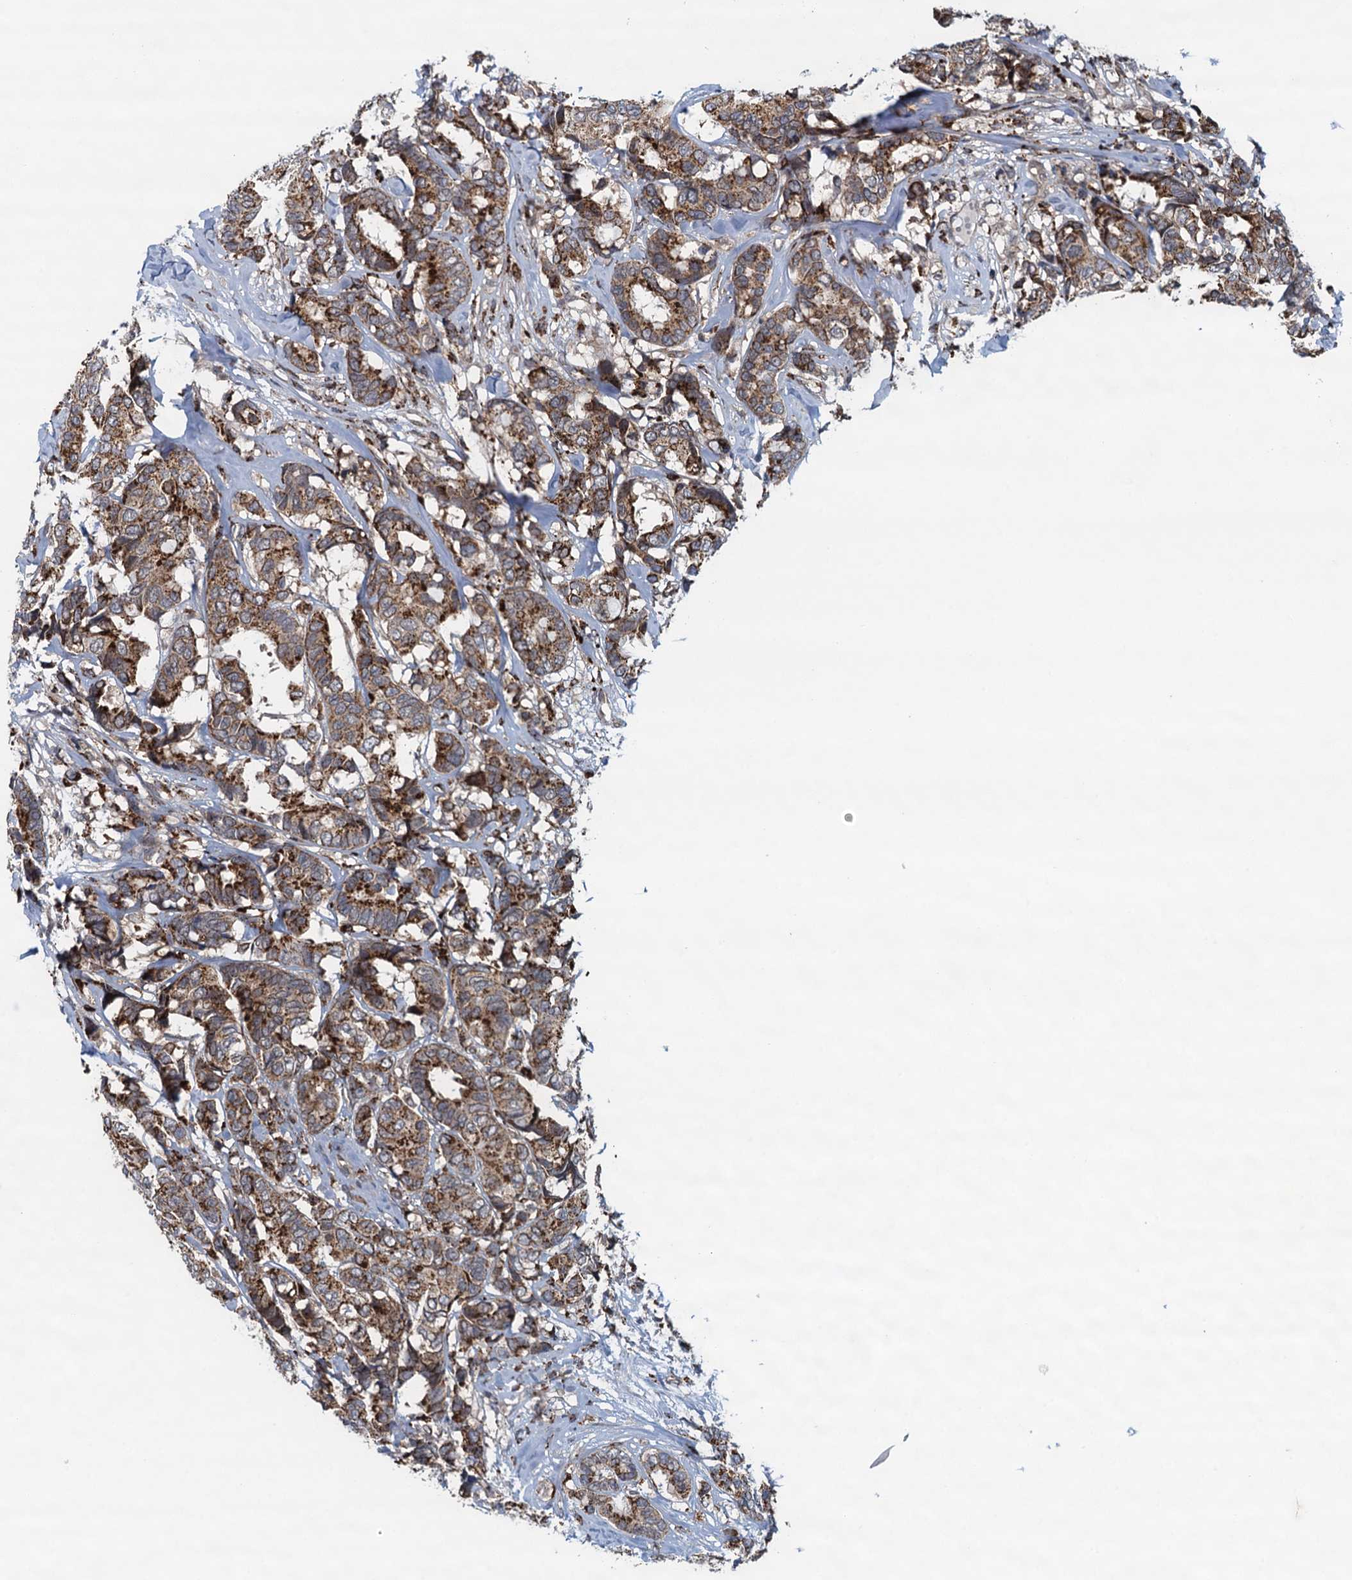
{"staining": {"intensity": "strong", "quantity": "<25%", "location": "cytoplasmic/membranous"}, "tissue": "breast cancer", "cell_type": "Tumor cells", "image_type": "cancer", "snomed": [{"axis": "morphology", "description": "Duct carcinoma"}, {"axis": "topography", "description": "Breast"}], "caption": "A brown stain highlights strong cytoplasmic/membranous staining of a protein in breast cancer tumor cells.", "gene": "NLRP10", "patient": {"sex": "female", "age": 87}}